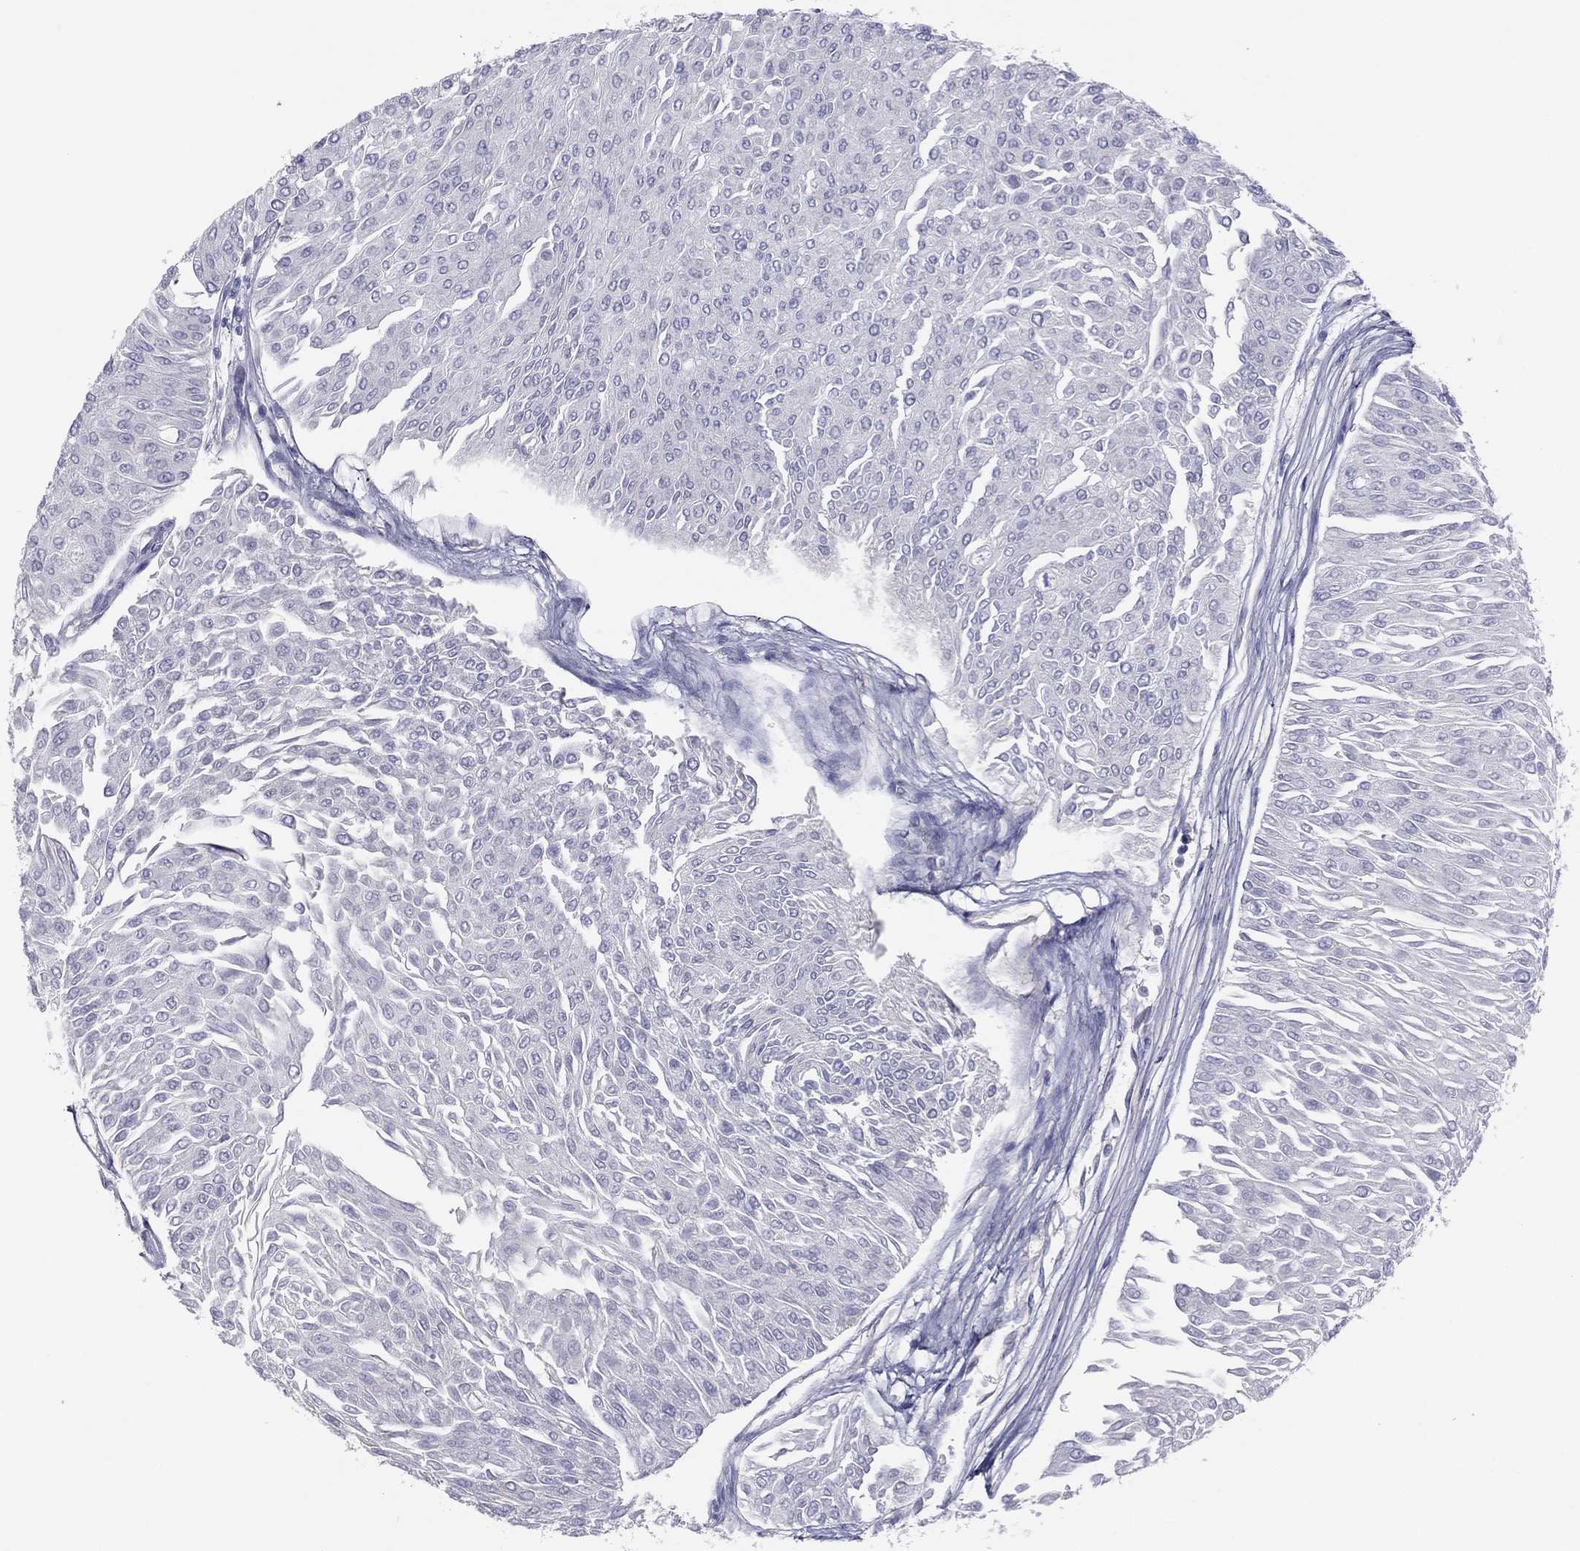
{"staining": {"intensity": "negative", "quantity": "none", "location": "none"}, "tissue": "urothelial cancer", "cell_type": "Tumor cells", "image_type": "cancer", "snomed": [{"axis": "morphology", "description": "Urothelial carcinoma, Low grade"}, {"axis": "topography", "description": "Urinary bladder"}], "caption": "Human urothelial cancer stained for a protein using immunohistochemistry (IHC) displays no expression in tumor cells.", "gene": "GRK7", "patient": {"sex": "male", "age": 67}}